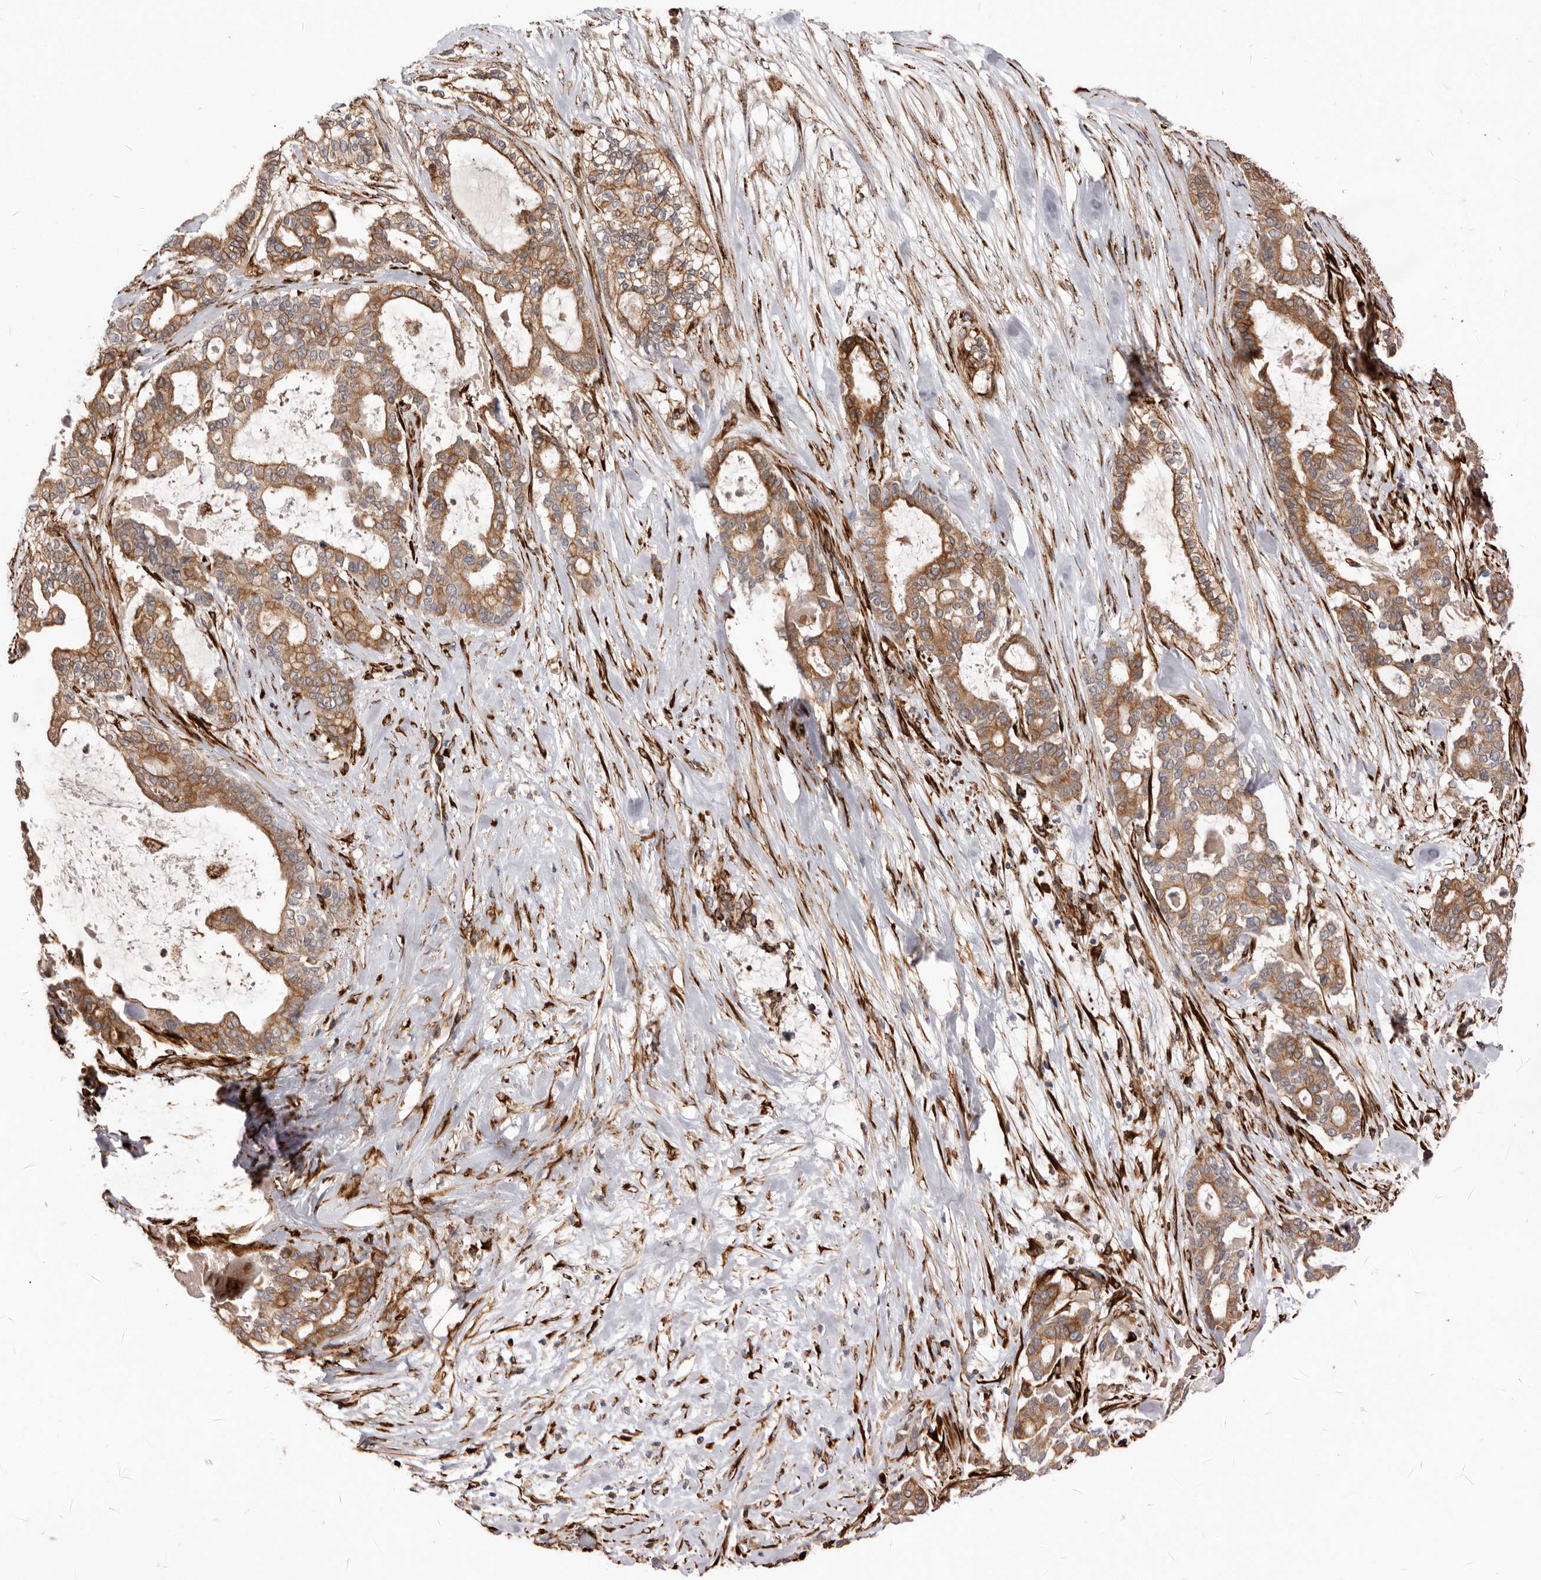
{"staining": {"intensity": "moderate", "quantity": ">75%", "location": "cytoplasmic/membranous"}, "tissue": "pancreatic cancer", "cell_type": "Tumor cells", "image_type": "cancer", "snomed": [{"axis": "morphology", "description": "Adenocarcinoma, NOS"}, {"axis": "topography", "description": "Pancreas"}], "caption": "A brown stain highlights moderate cytoplasmic/membranous positivity of a protein in pancreatic cancer tumor cells.", "gene": "WDTC1", "patient": {"sex": "male", "age": 63}}